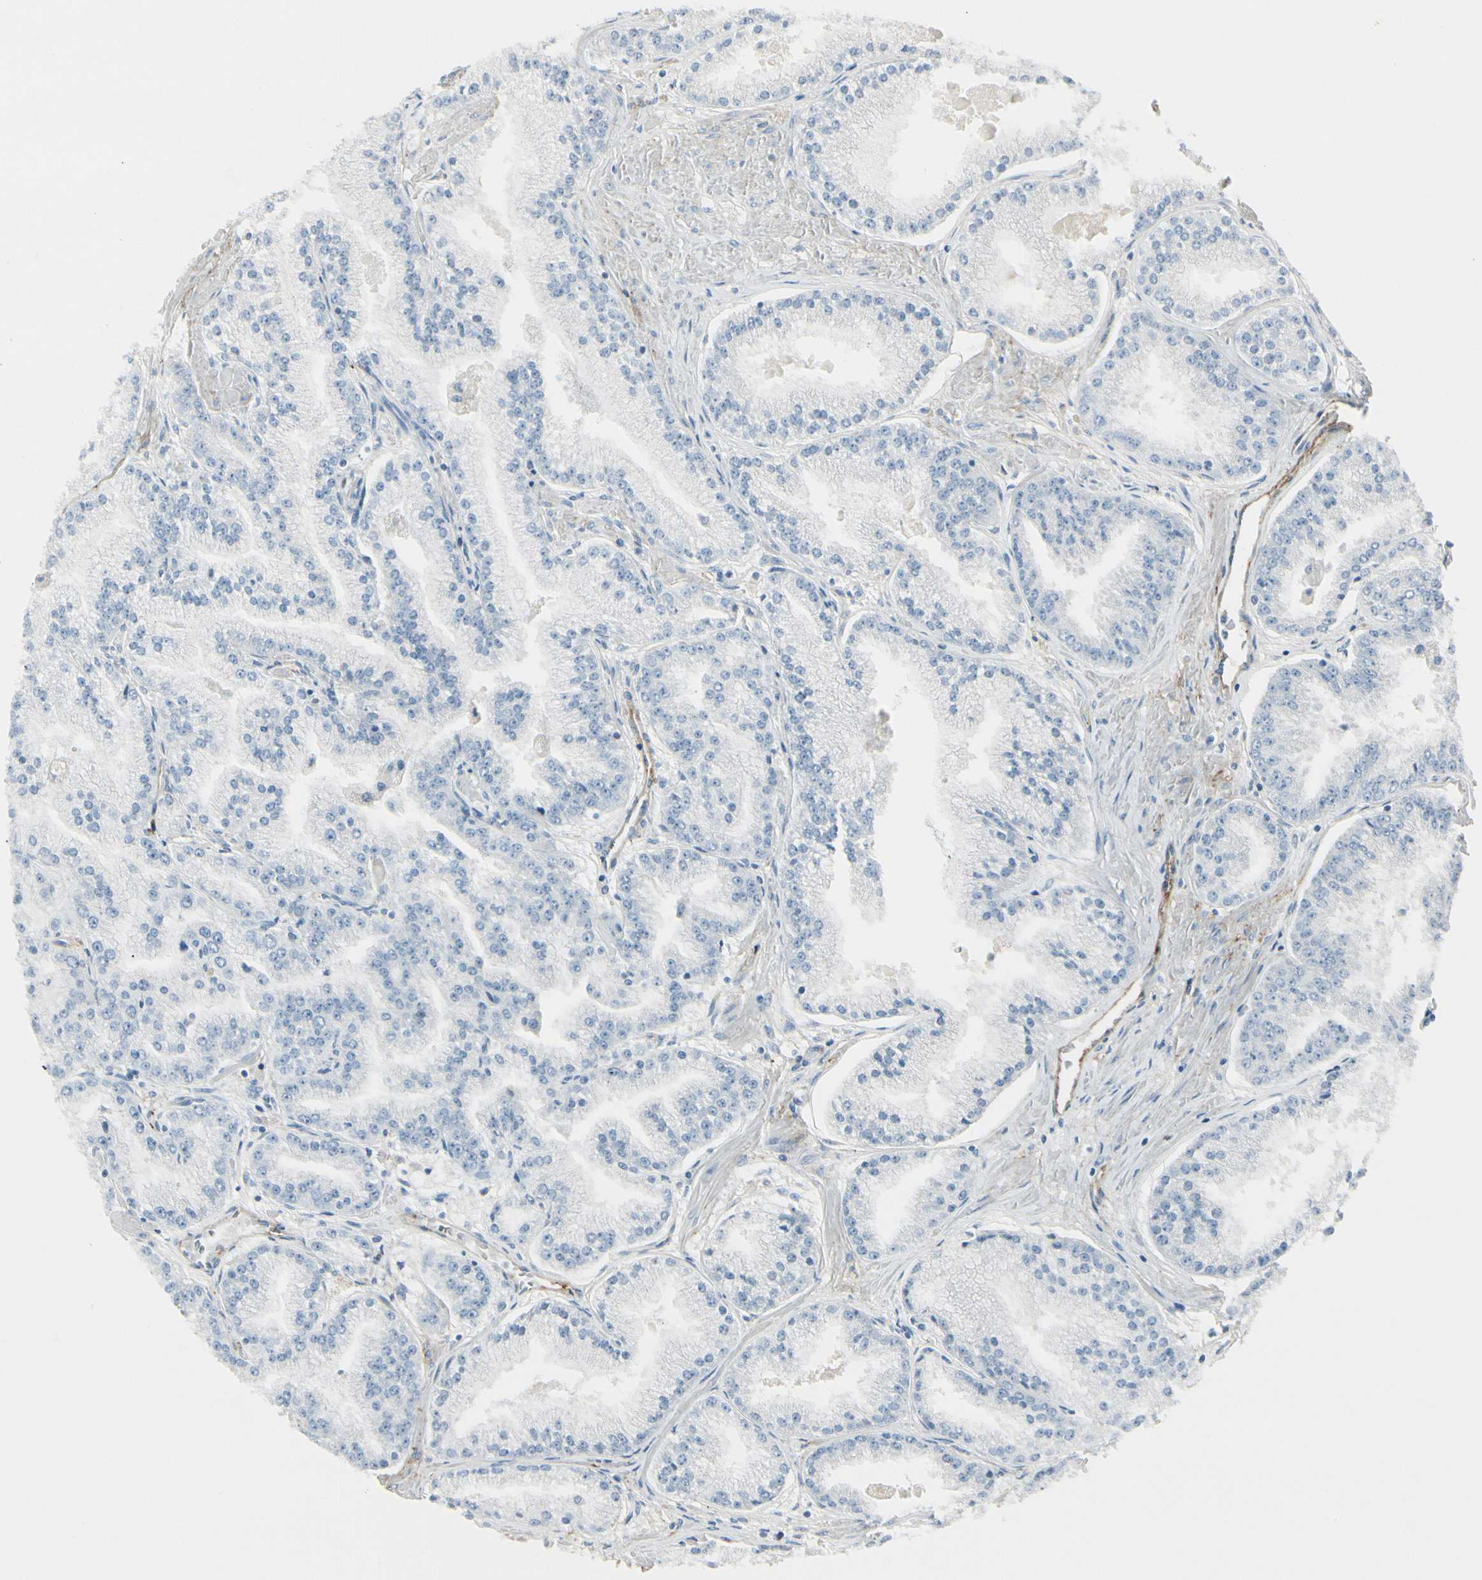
{"staining": {"intensity": "negative", "quantity": "none", "location": "none"}, "tissue": "prostate cancer", "cell_type": "Tumor cells", "image_type": "cancer", "snomed": [{"axis": "morphology", "description": "Adenocarcinoma, High grade"}, {"axis": "topography", "description": "Prostate"}], "caption": "Protein analysis of high-grade adenocarcinoma (prostate) shows no significant staining in tumor cells.", "gene": "CACNA2D1", "patient": {"sex": "male", "age": 61}}